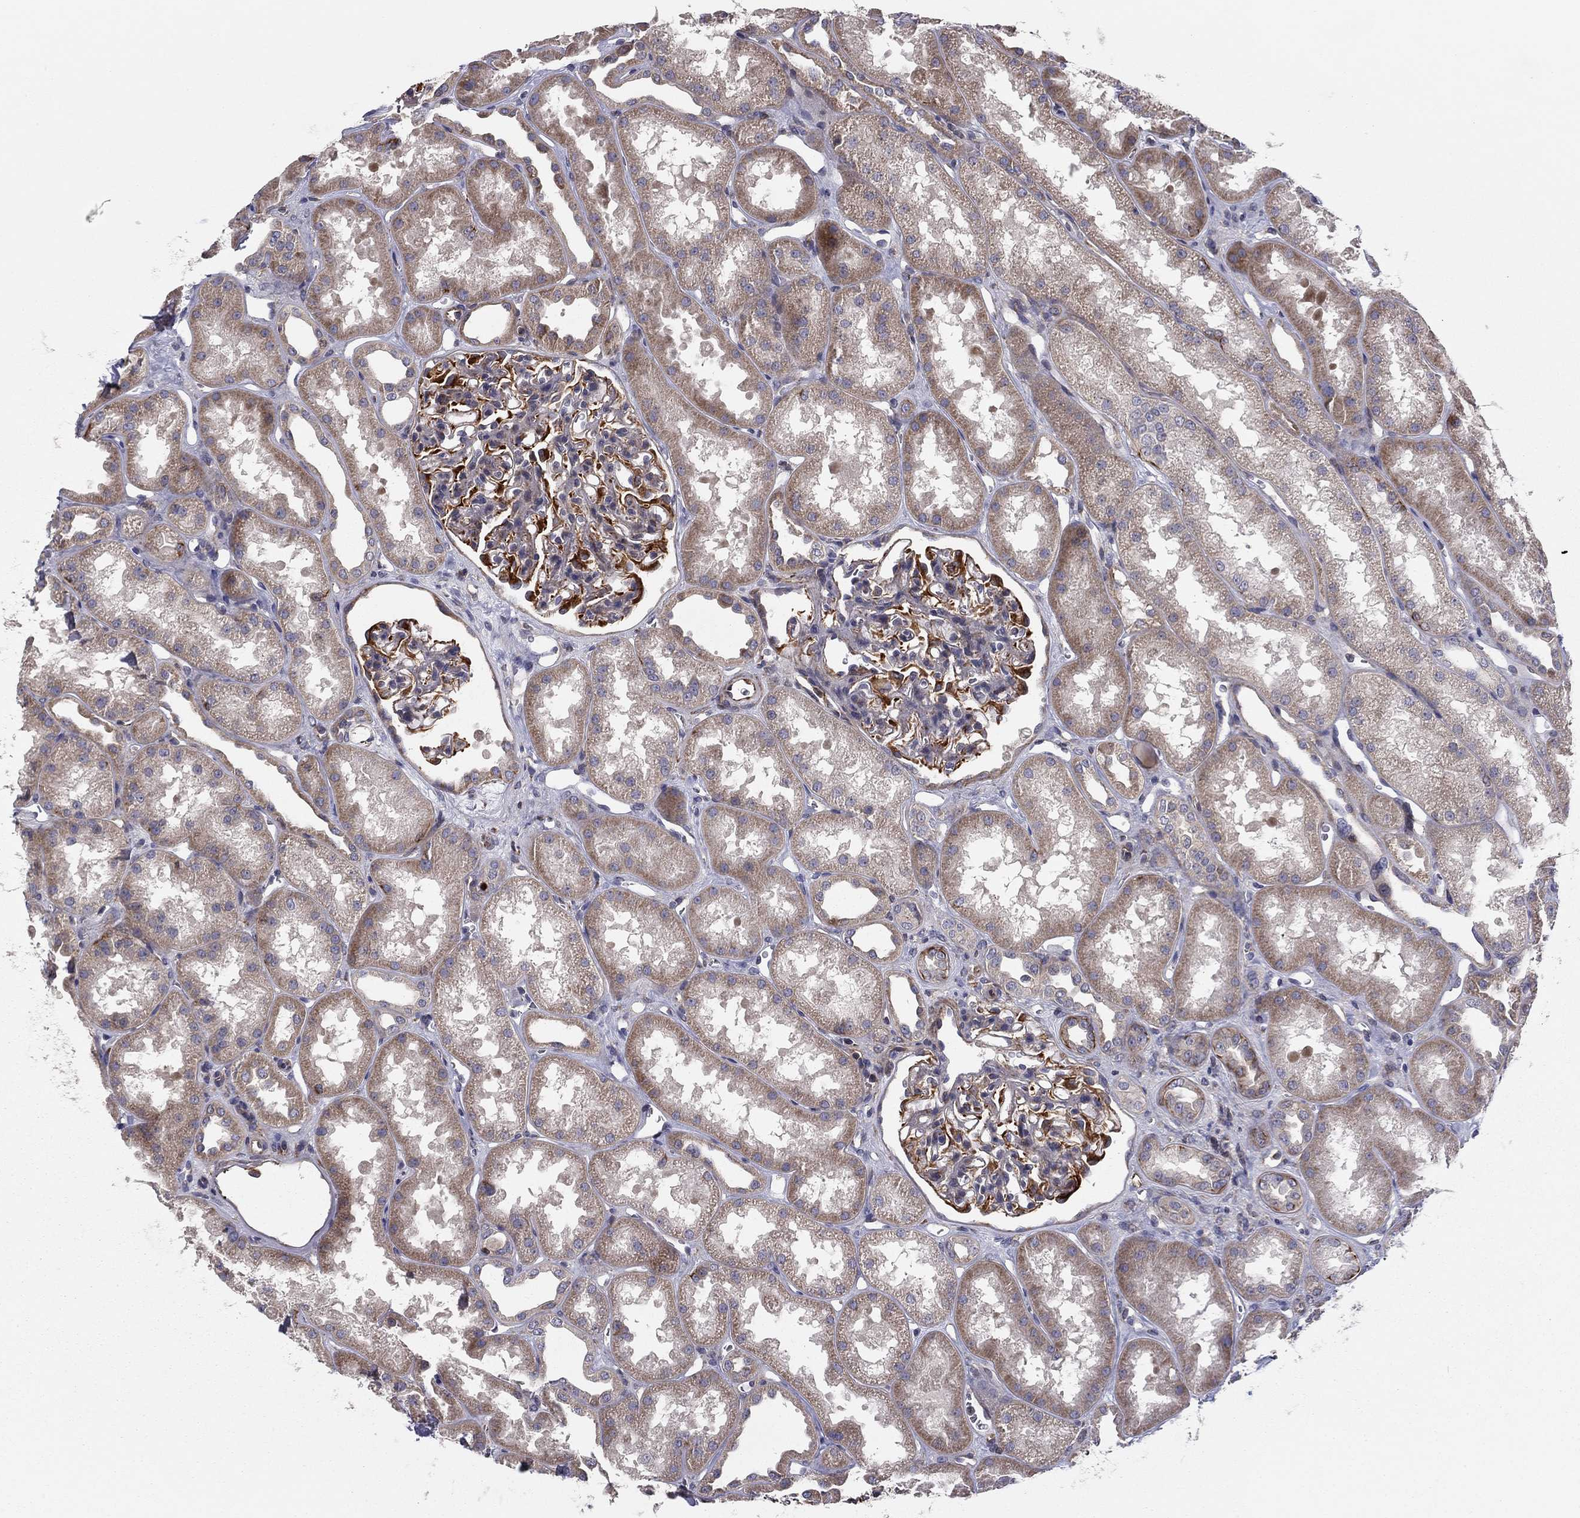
{"staining": {"intensity": "strong", "quantity": "25%-75%", "location": "cytoplasmic/membranous"}, "tissue": "kidney", "cell_type": "Cells in glomeruli", "image_type": "normal", "snomed": [{"axis": "morphology", "description": "Normal tissue, NOS"}, {"axis": "topography", "description": "Kidney"}], "caption": "This photomicrograph shows immunohistochemistry staining of unremarkable kidney, with high strong cytoplasmic/membranous staining in about 25%-75% of cells in glomeruli.", "gene": "CLSTN1", "patient": {"sex": "male", "age": 61}}